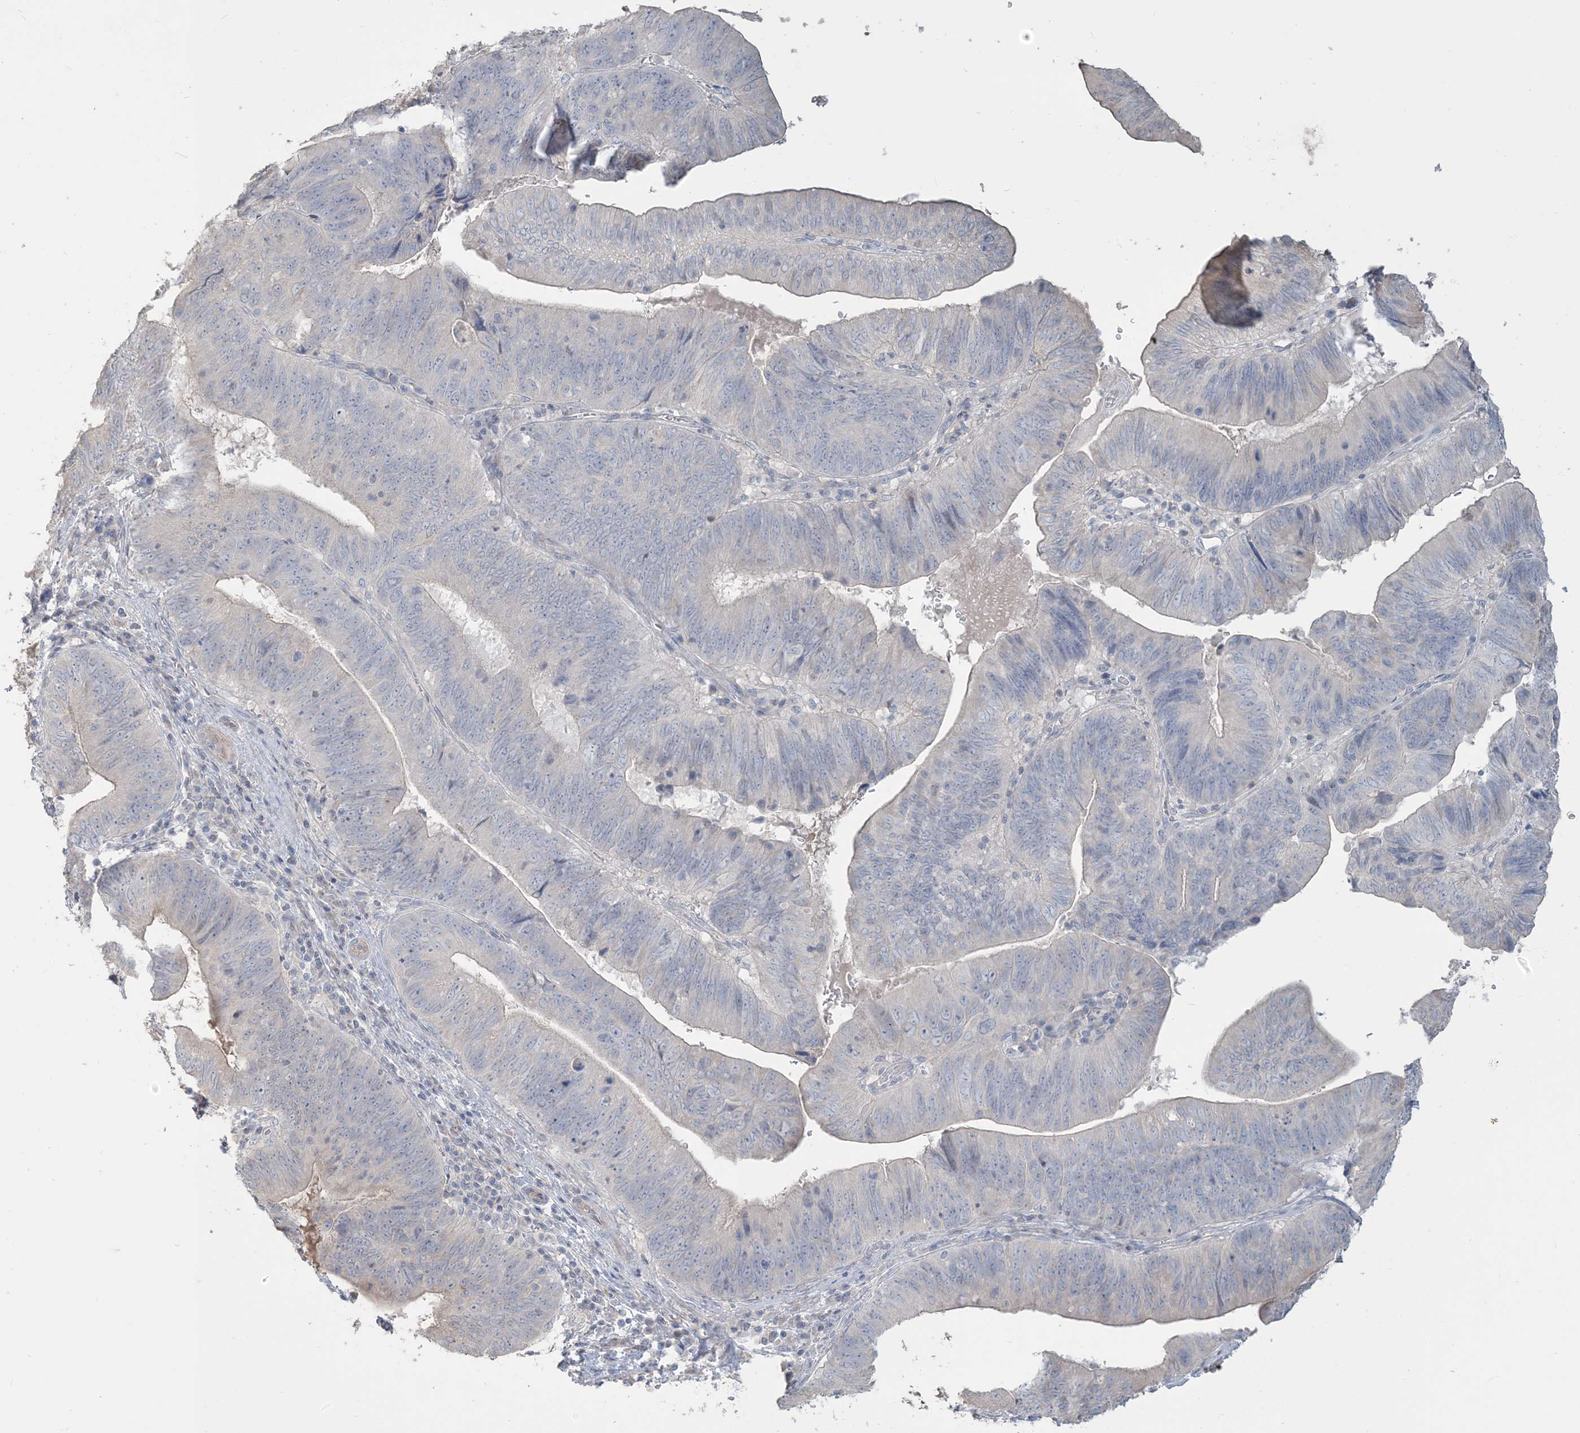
{"staining": {"intensity": "weak", "quantity": "<25%", "location": "cytoplasmic/membranous"}, "tissue": "pancreatic cancer", "cell_type": "Tumor cells", "image_type": "cancer", "snomed": [{"axis": "morphology", "description": "Adenocarcinoma, NOS"}, {"axis": "topography", "description": "Pancreas"}], "caption": "There is no significant staining in tumor cells of pancreatic adenocarcinoma.", "gene": "NPHS2", "patient": {"sex": "male", "age": 63}}